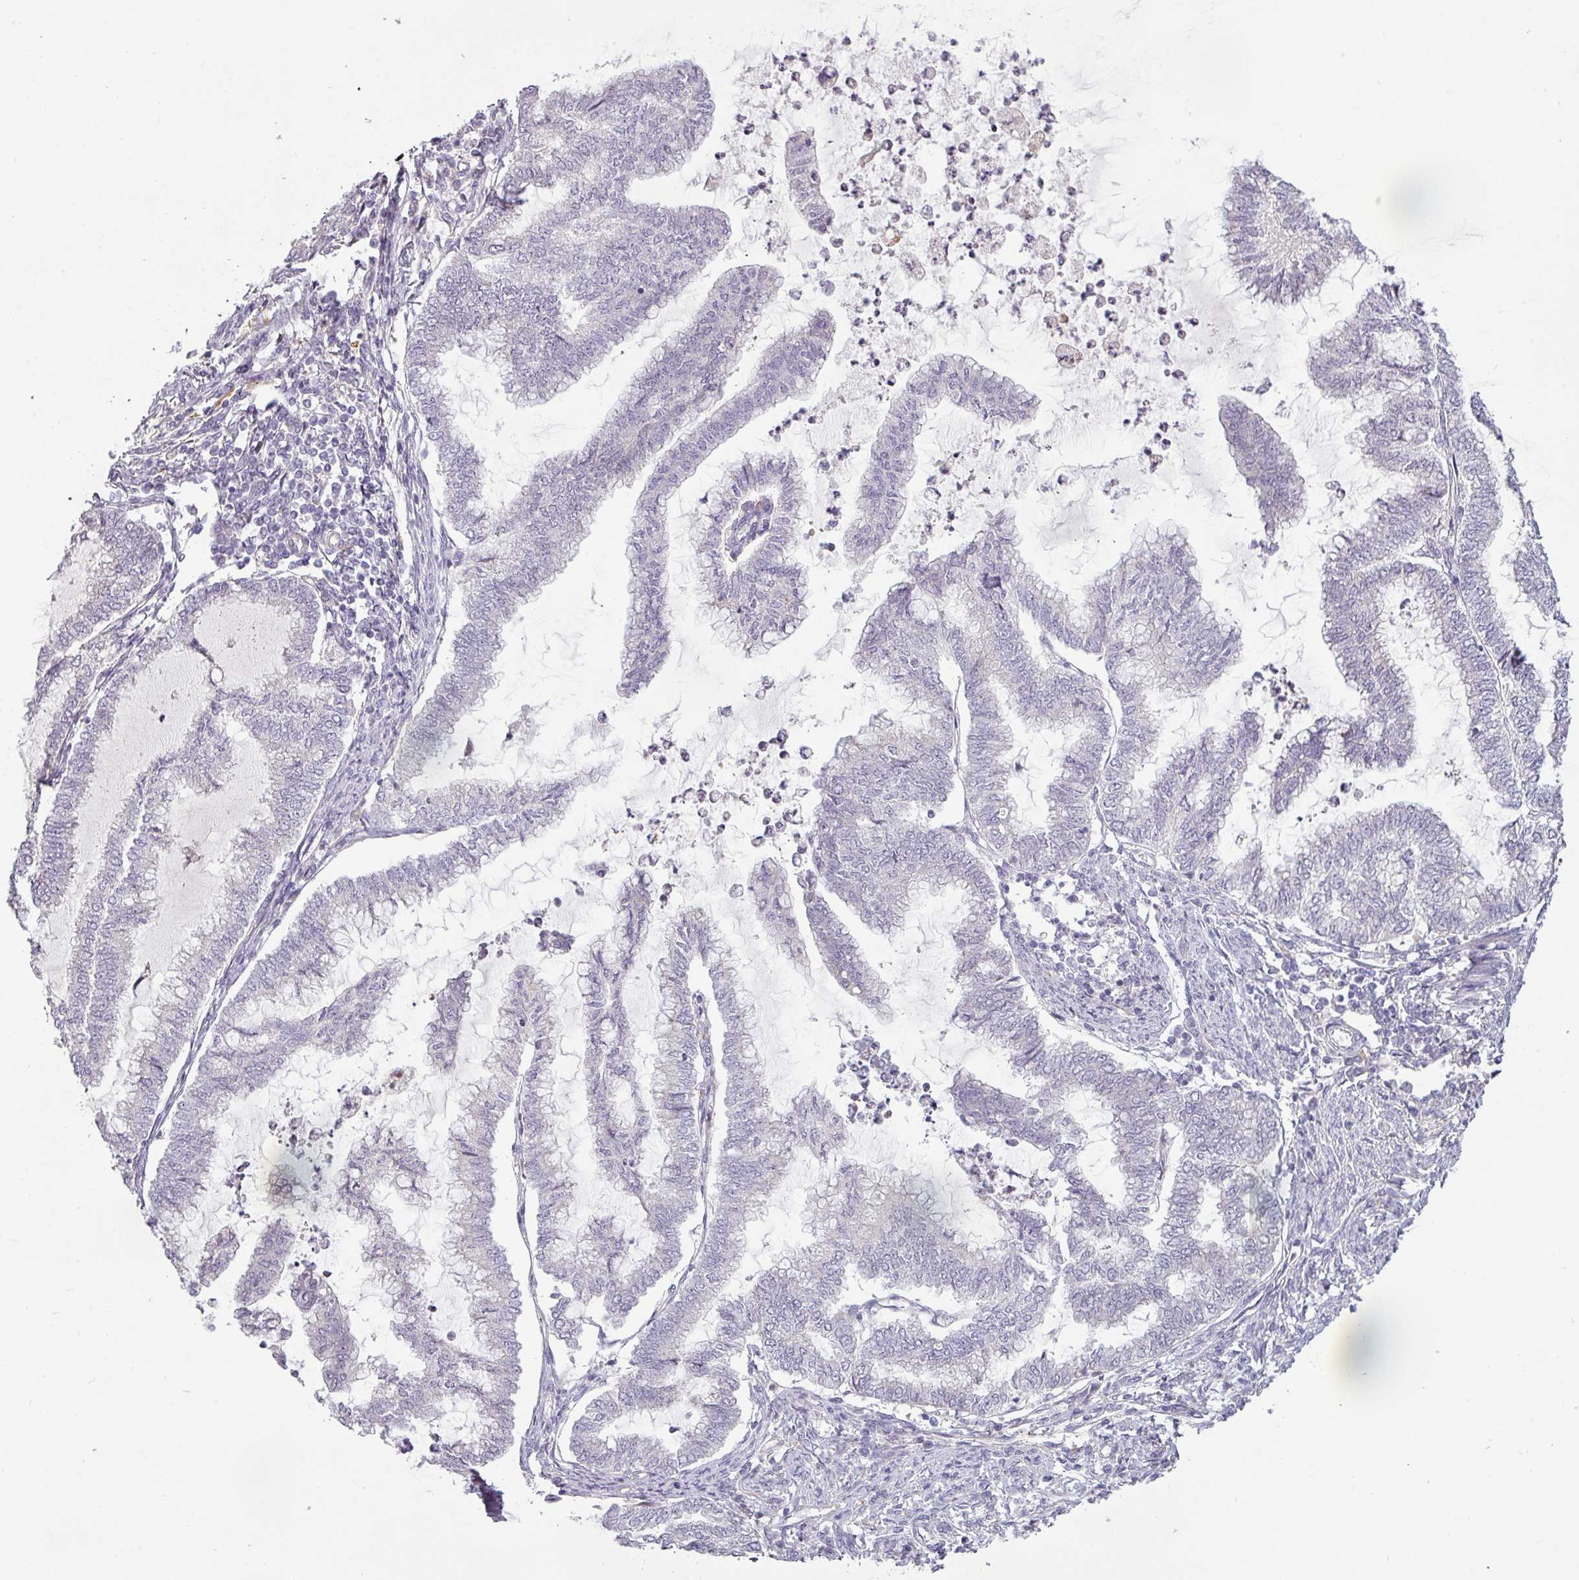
{"staining": {"intensity": "negative", "quantity": "none", "location": "none"}, "tissue": "endometrial cancer", "cell_type": "Tumor cells", "image_type": "cancer", "snomed": [{"axis": "morphology", "description": "Adenocarcinoma, NOS"}, {"axis": "topography", "description": "Endometrium"}], "caption": "This is an immunohistochemistry (IHC) histopathology image of human endometrial cancer (adenocarcinoma). There is no positivity in tumor cells.", "gene": "C2orf16", "patient": {"sex": "female", "age": 79}}